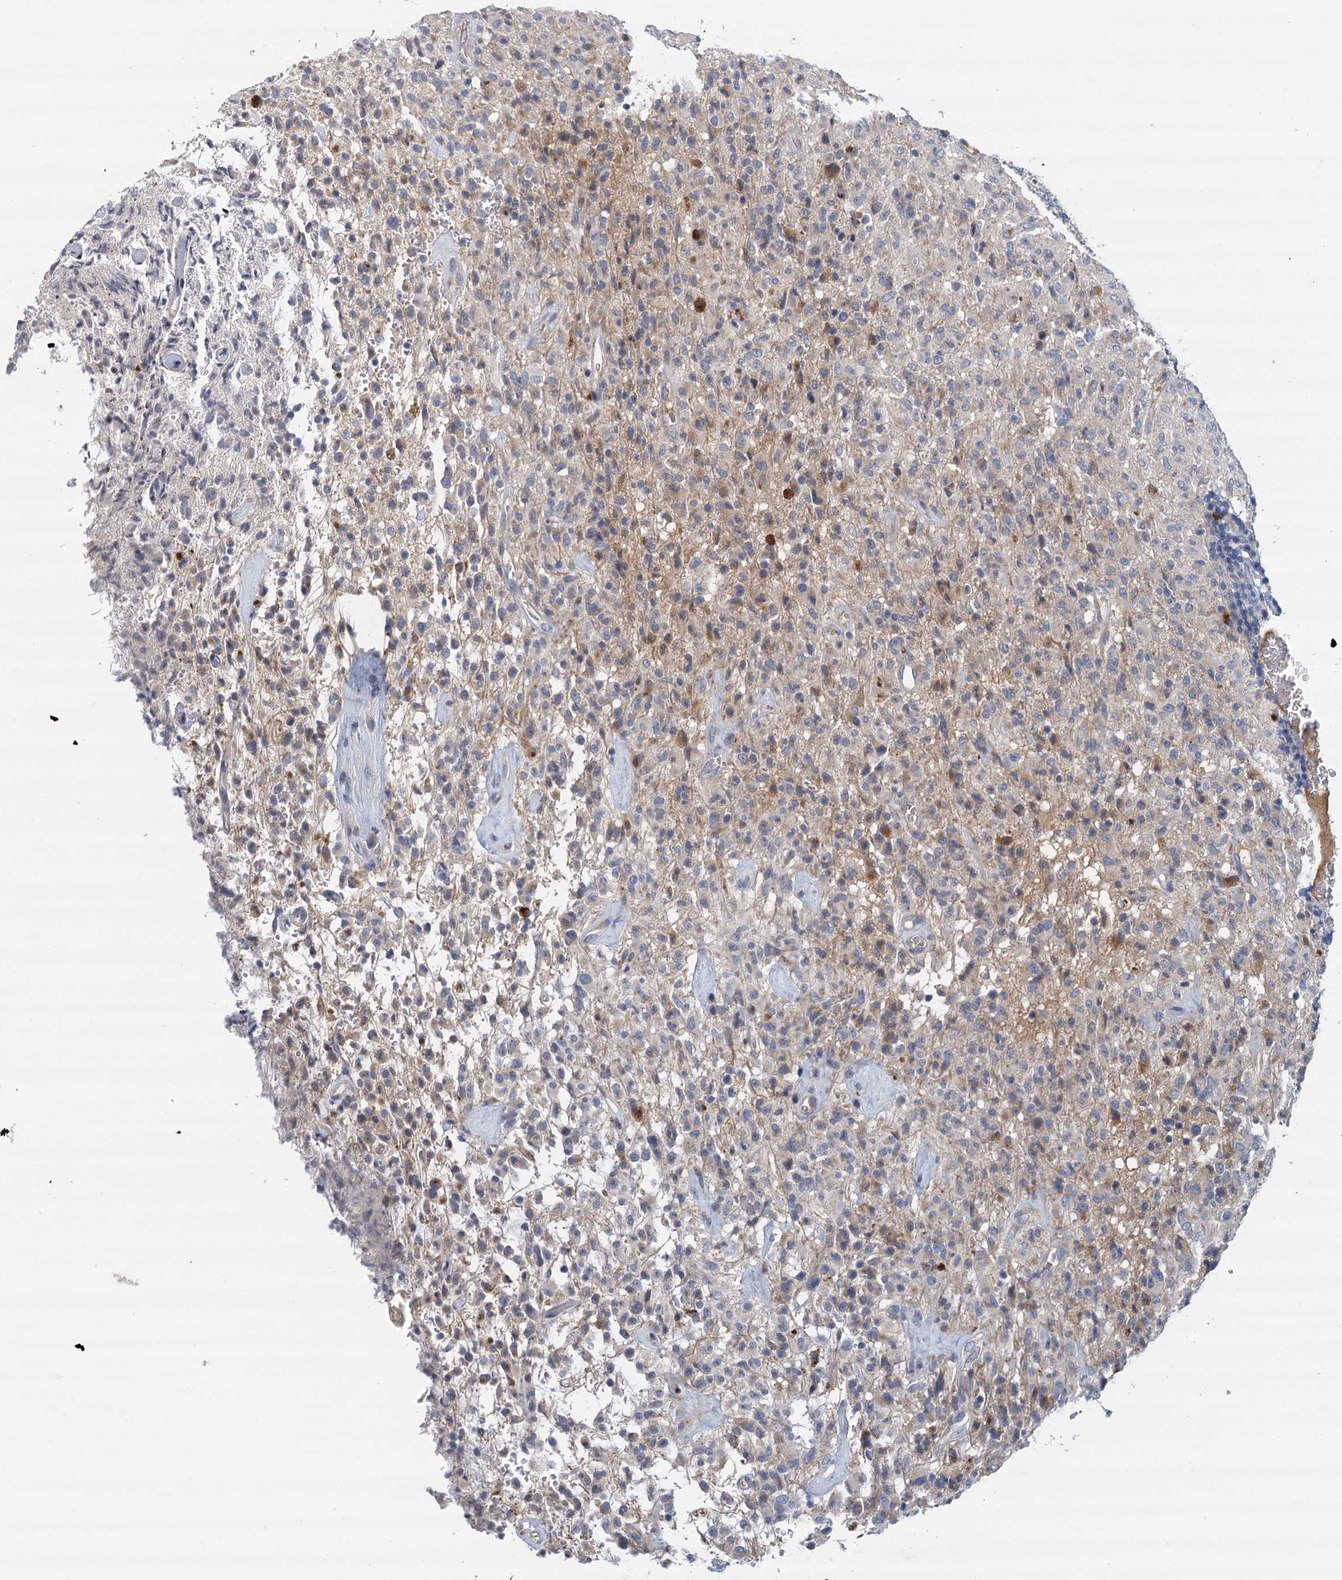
{"staining": {"intensity": "negative", "quantity": "none", "location": "none"}, "tissue": "glioma", "cell_type": "Tumor cells", "image_type": "cancer", "snomed": [{"axis": "morphology", "description": "Glioma, malignant, High grade"}, {"axis": "topography", "description": "Brain"}], "caption": "Immunohistochemical staining of glioma shows no significant expression in tumor cells. (DAB IHC, high magnification).", "gene": "TPCN1", "patient": {"sex": "female", "age": 57}}